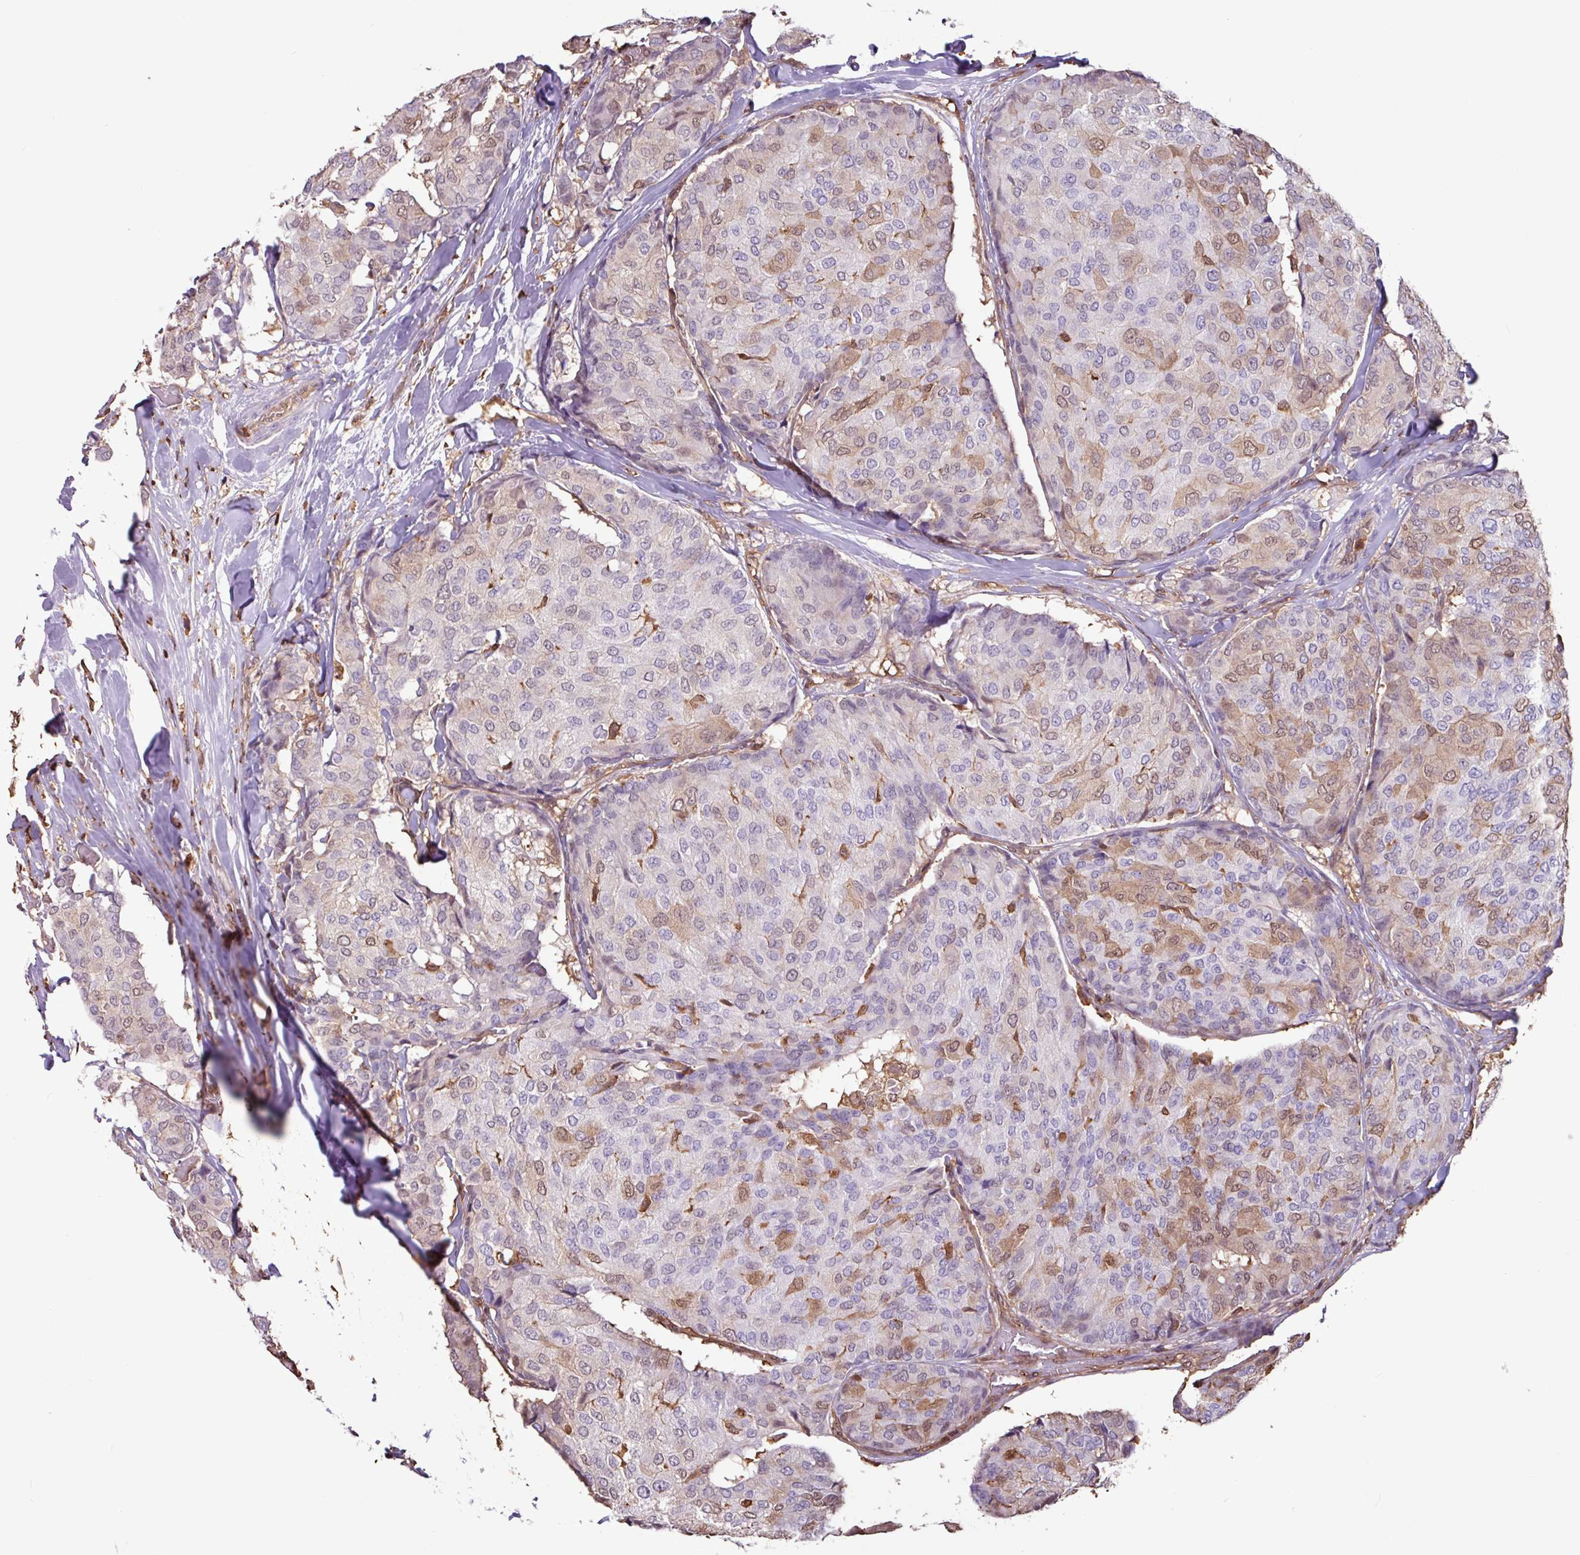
{"staining": {"intensity": "moderate", "quantity": "<25%", "location": "cytoplasmic/membranous,nuclear"}, "tissue": "breast cancer", "cell_type": "Tumor cells", "image_type": "cancer", "snomed": [{"axis": "morphology", "description": "Duct carcinoma"}, {"axis": "topography", "description": "Breast"}], "caption": "About <25% of tumor cells in human intraductal carcinoma (breast) exhibit moderate cytoplasmic/membranous and nuclear protein staining as visualized by brown immunohistochemical staining.", "gene": "ARHGDIB", "patient": {"sex": "female", "age": 75}}